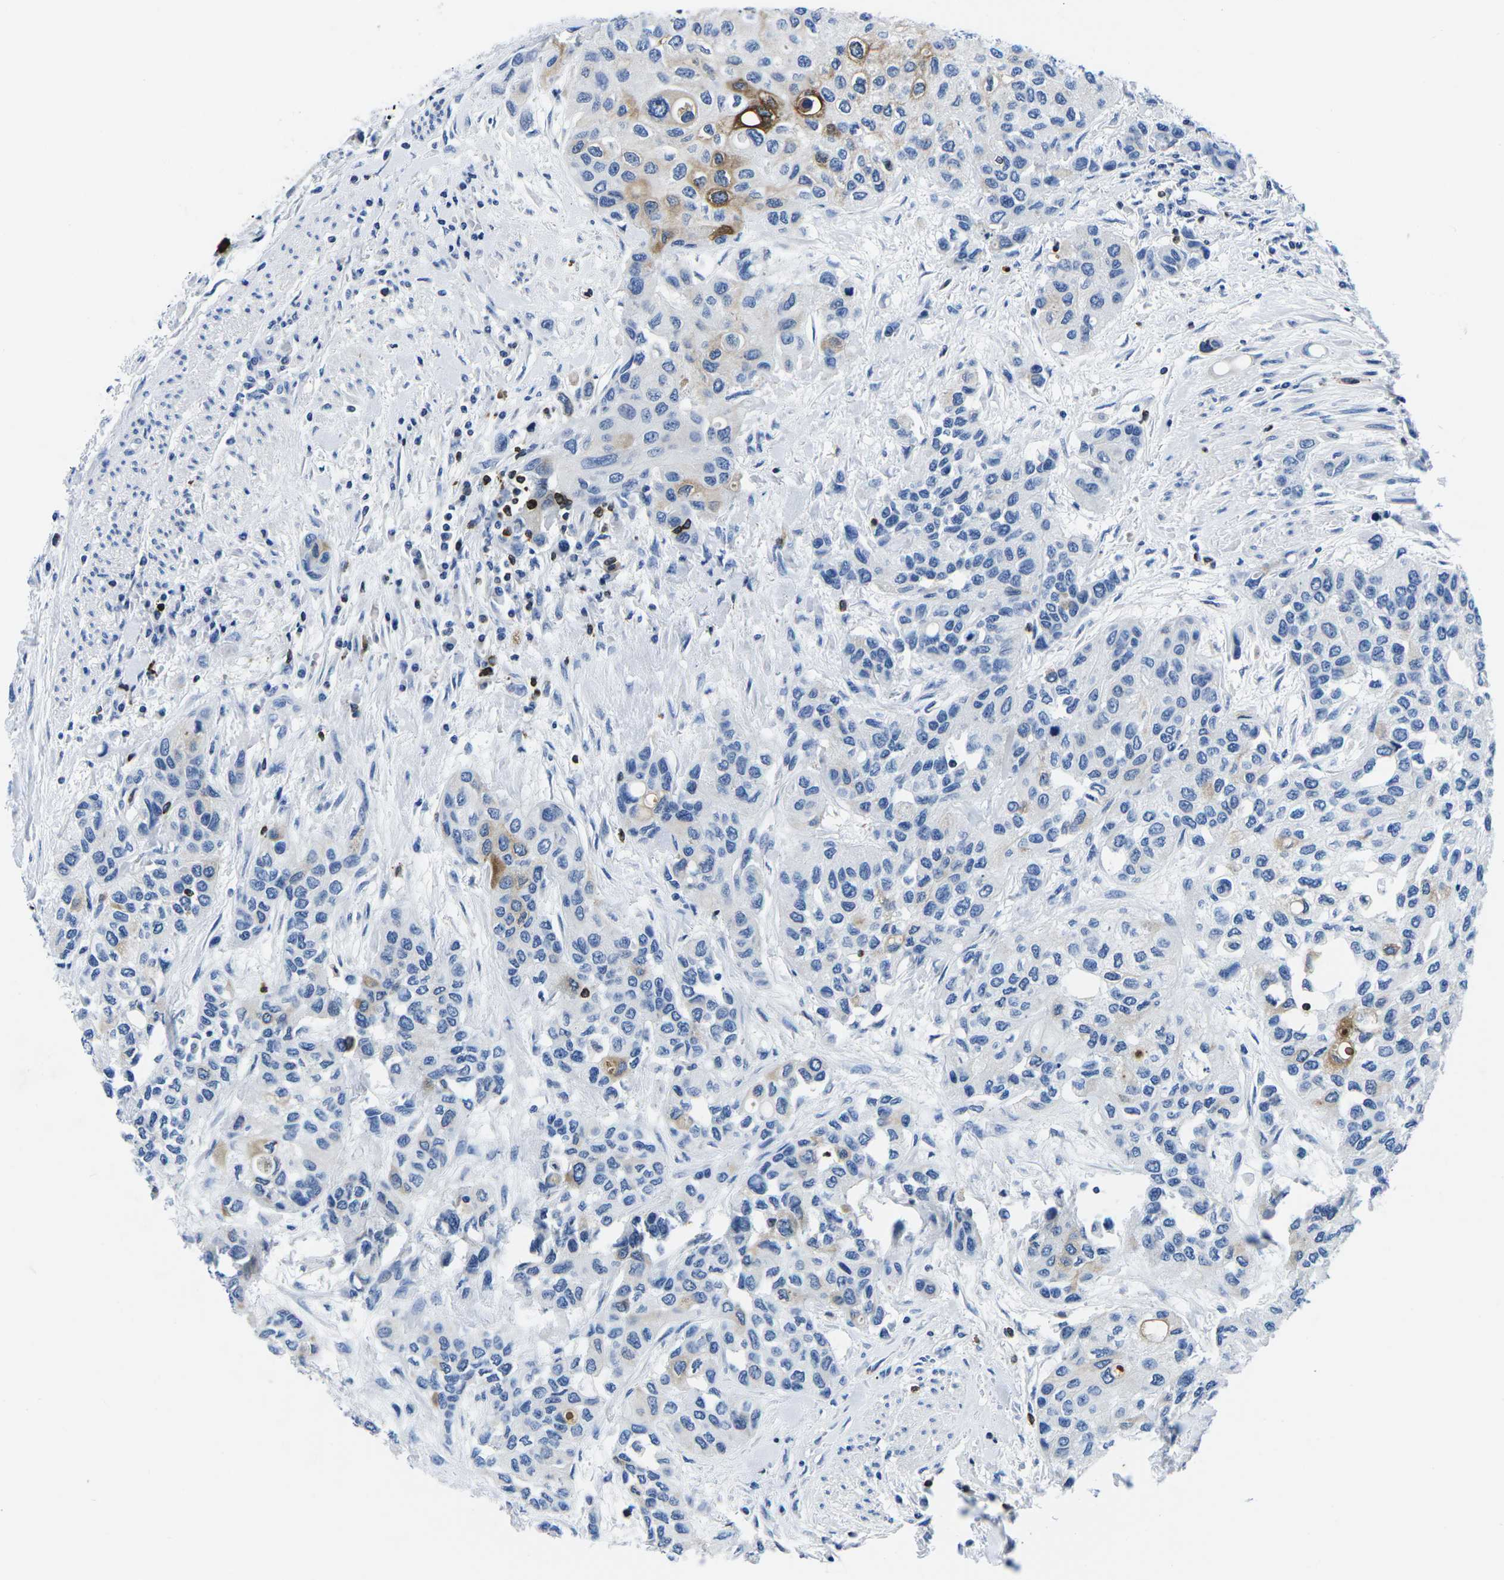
{"staining": {"intensity": "weak", "quantity": "<25%", "location": "cytoplasmic/membranous"}, "tissue": "urothelial cancer", "cell_type": "Tumor cells", "image_type": "cancer", "snomed": [{"axis": "morphology", "description": "Urothelial carcinoma, High grade"}, {"axis": "topography", "description": "Urinary bladder"}], "caption": "IHC micrograph of human urothelial cancer stained for a protein (brown), which shows no staining in tumor cells.", "gene": "CTSW", "patient": {"sex": "female", "age": 56}}